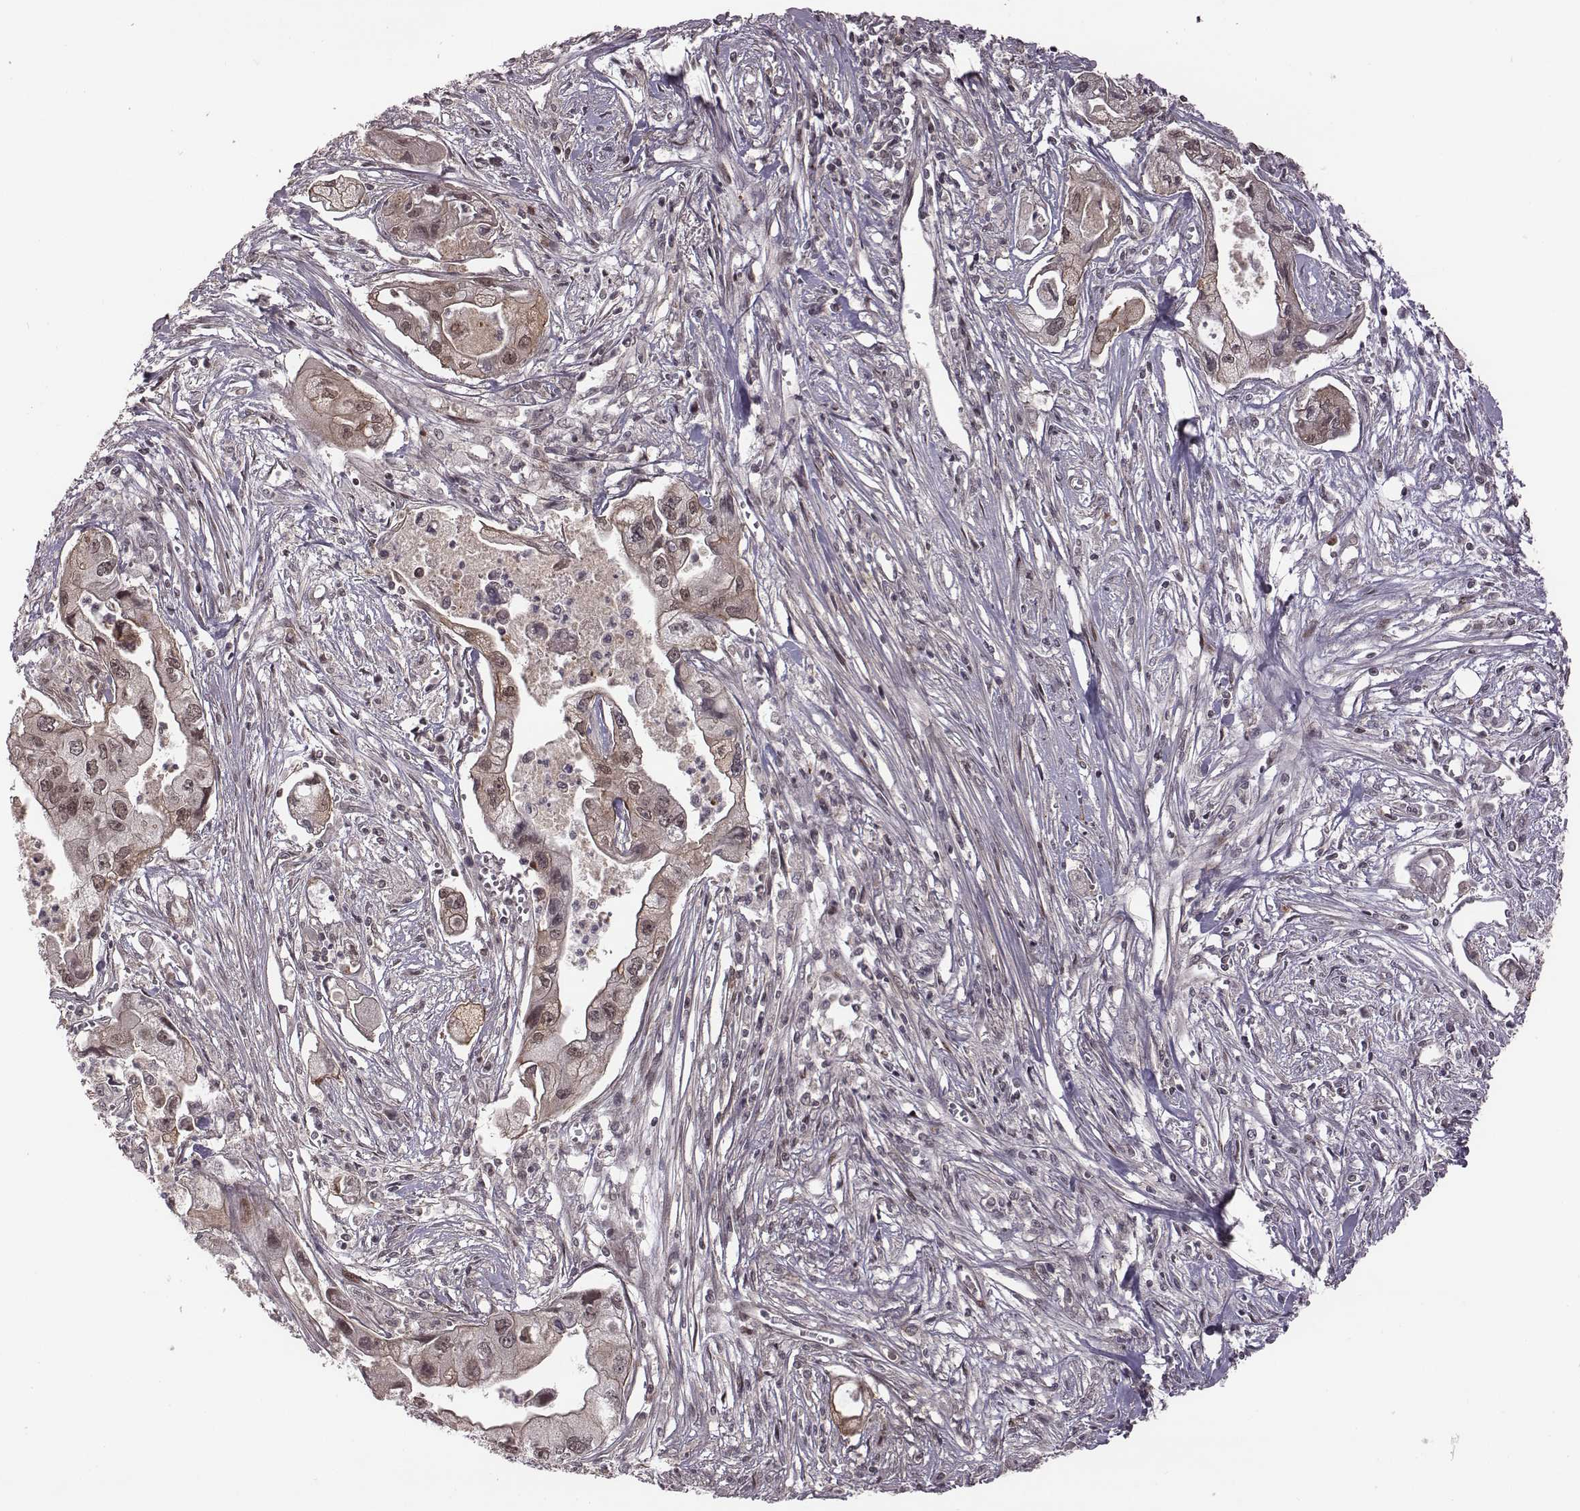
{"staining": {"intensity": "moderate", "quantity": "<25%", "location": "cytoplasmic/membranous"}, "tissue": "pancreatic cancer", "cell_type": "Tumor cells", "image_type": "cancer", "snomed": [{"axis": "morphology", "description": "Adenocarcinoma, NOS"}, {"axis": "topography", "description": "Pancreas"}], "caption": "Moderate cytoplasmic/membranous positivity is seen in approximately <25% of tumor cells in pancreatic cancer.", "gene": "RPL3", "patient": {"sex": "male", "age": 70}}